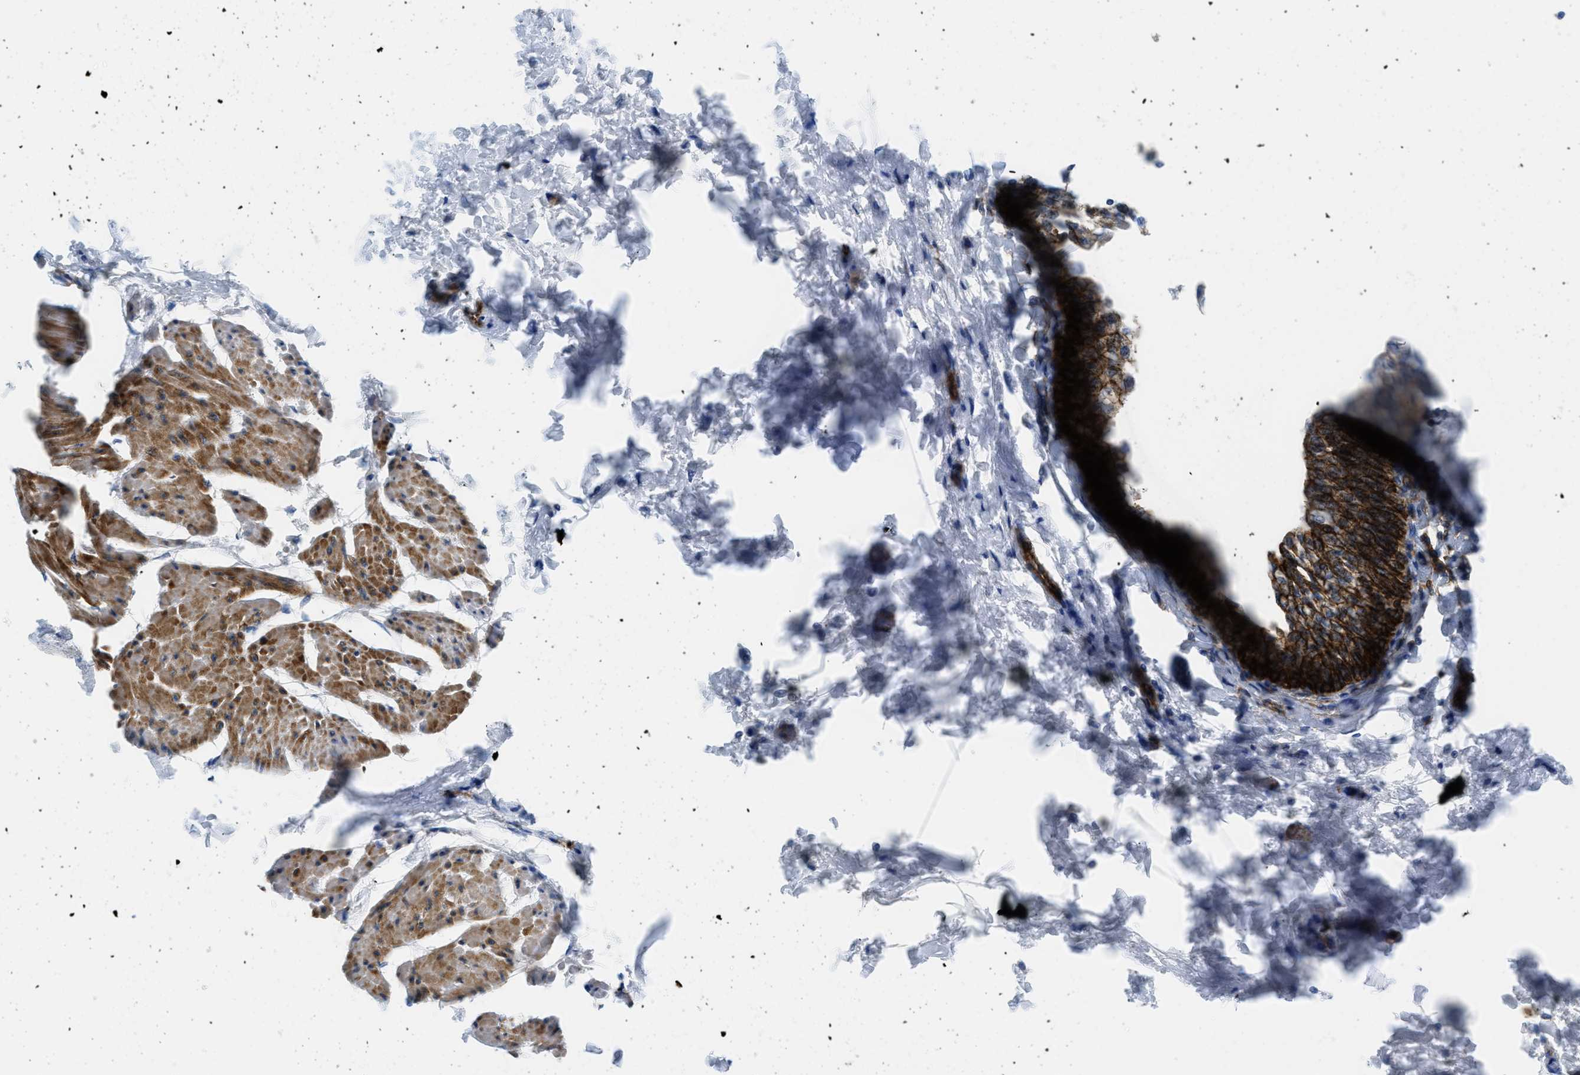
{"staining": {"intensity": "strong", "quantity": ">75%", "location": "cytoplasmic/membranous"}, "tissue": "urinary bladder", "cell_type": "Urothelial cells", "image_type": "normal", "snomed": [{"axis": "morphology", "description": "Normal tissue, NOS"}, {"axis": "topography", "description": "Urinary bladder"}], "caption": "IHC (DAB (3,3'-diaminobenzidine)) staining of normal human urinary bladder exhibits strong cytoplasmic/membranous protein positivity in about >75% of urothelial cells.", "gene": "CUTA", "patient": {"sex": "male", "age": 55}}